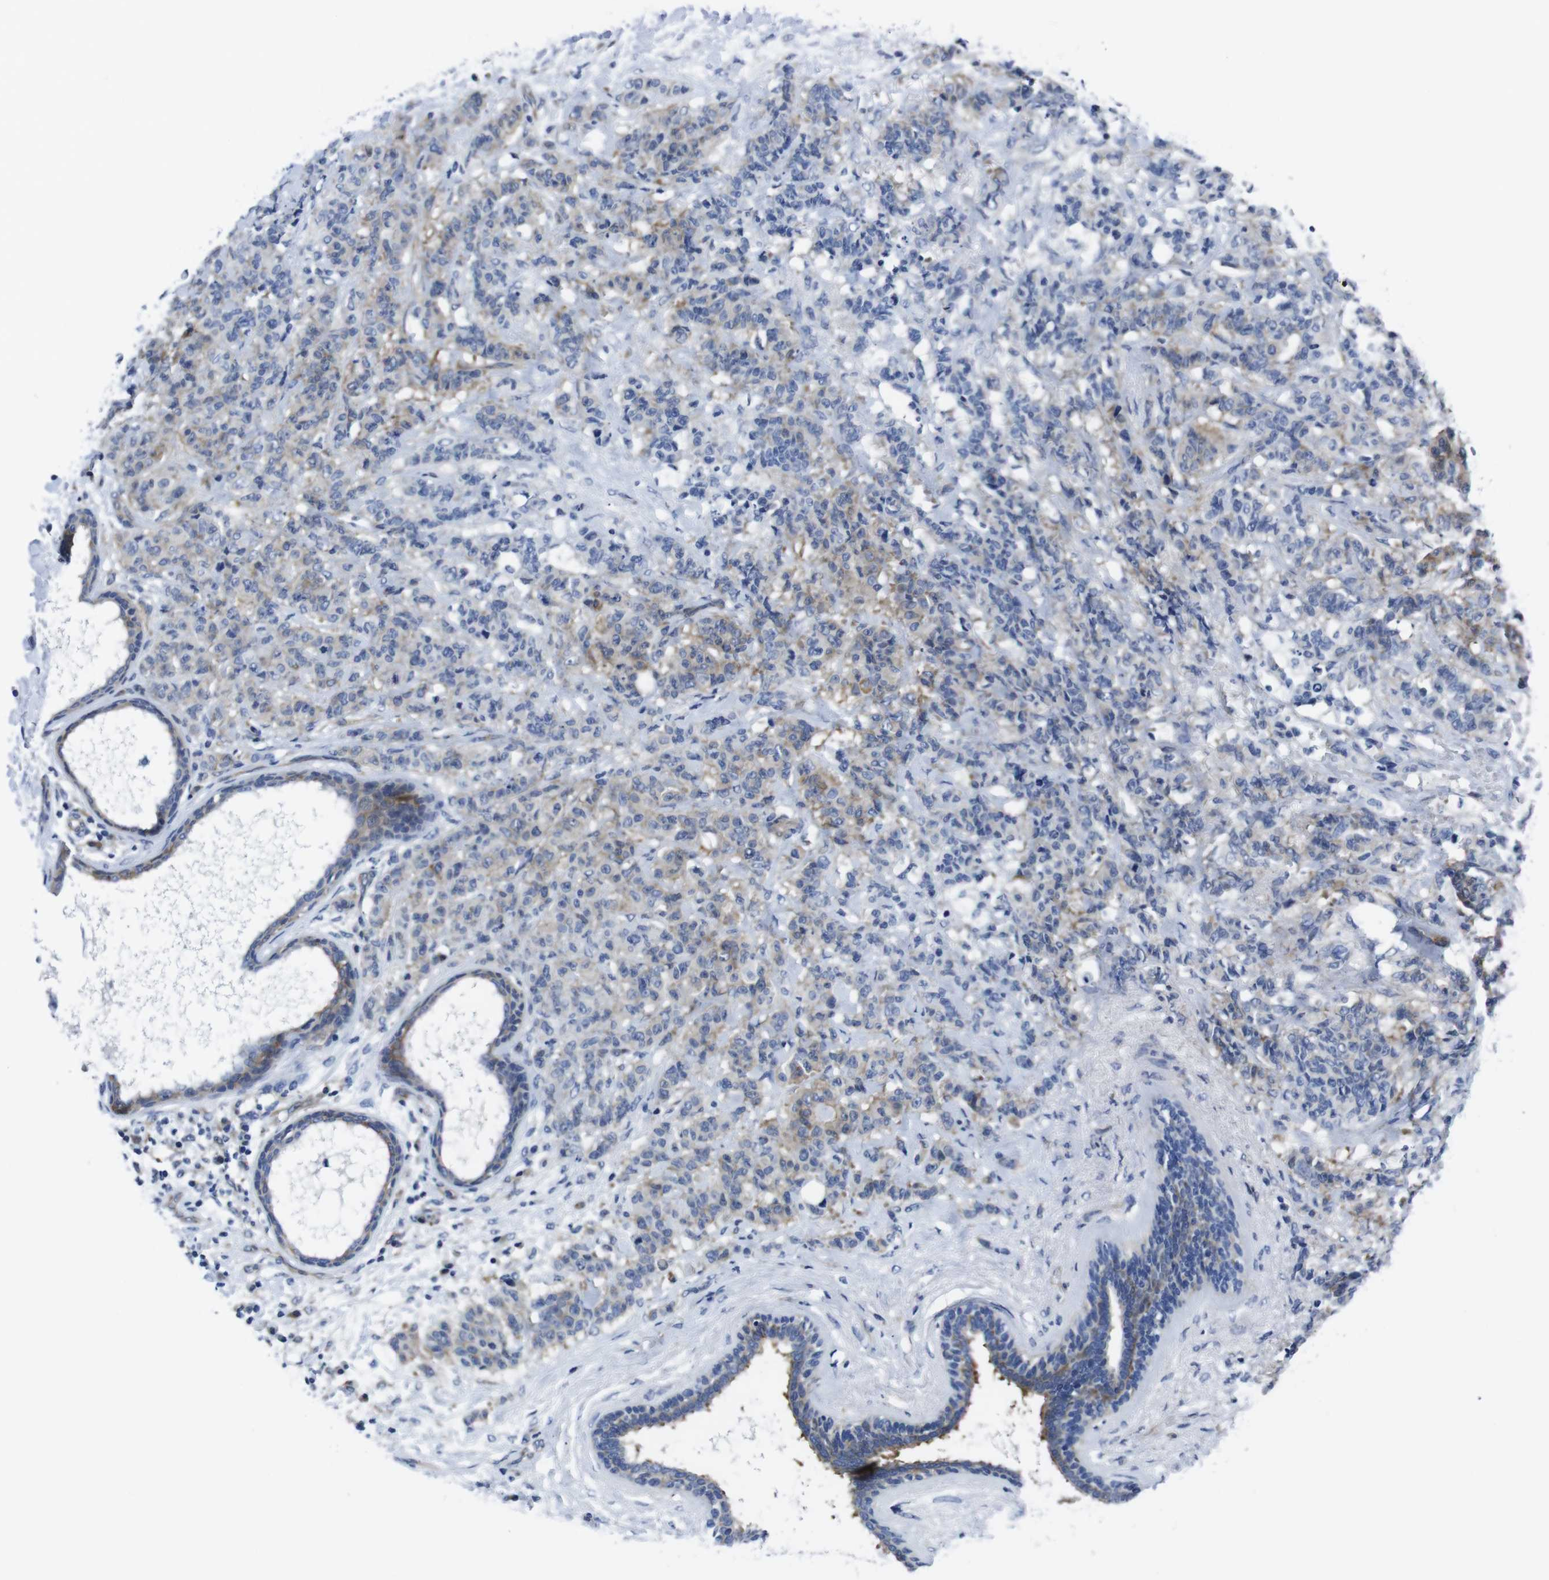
{"staining": {"intensity": "weak", "quantity": ">75%", "location": "cytoplasmic/membranous"}, "tissue": "breast cancer", "cell_type": "Tumor cells", "image_type": "cancer", "snomed": [{"axis": "morphology", "description": "Duct carcinoma"}, {"axis": "topography", "description": "Breast"}], "caption": "High-magnification brightfield microscopy of breast invasive ductal carcinoma stained with DAB (3,3'-diaminobenzidine) (brown) and counterstained with hematoxylin (blue). tumor cells exhibit weak cytoplasmic/membranous positivity is appreciated in about>75% of cells. Ihc stains the protein of interest in brown and the nuclei are stained blue.", "gene": "EIF4A1", "patient": {"sex": "female", "age": 40}}